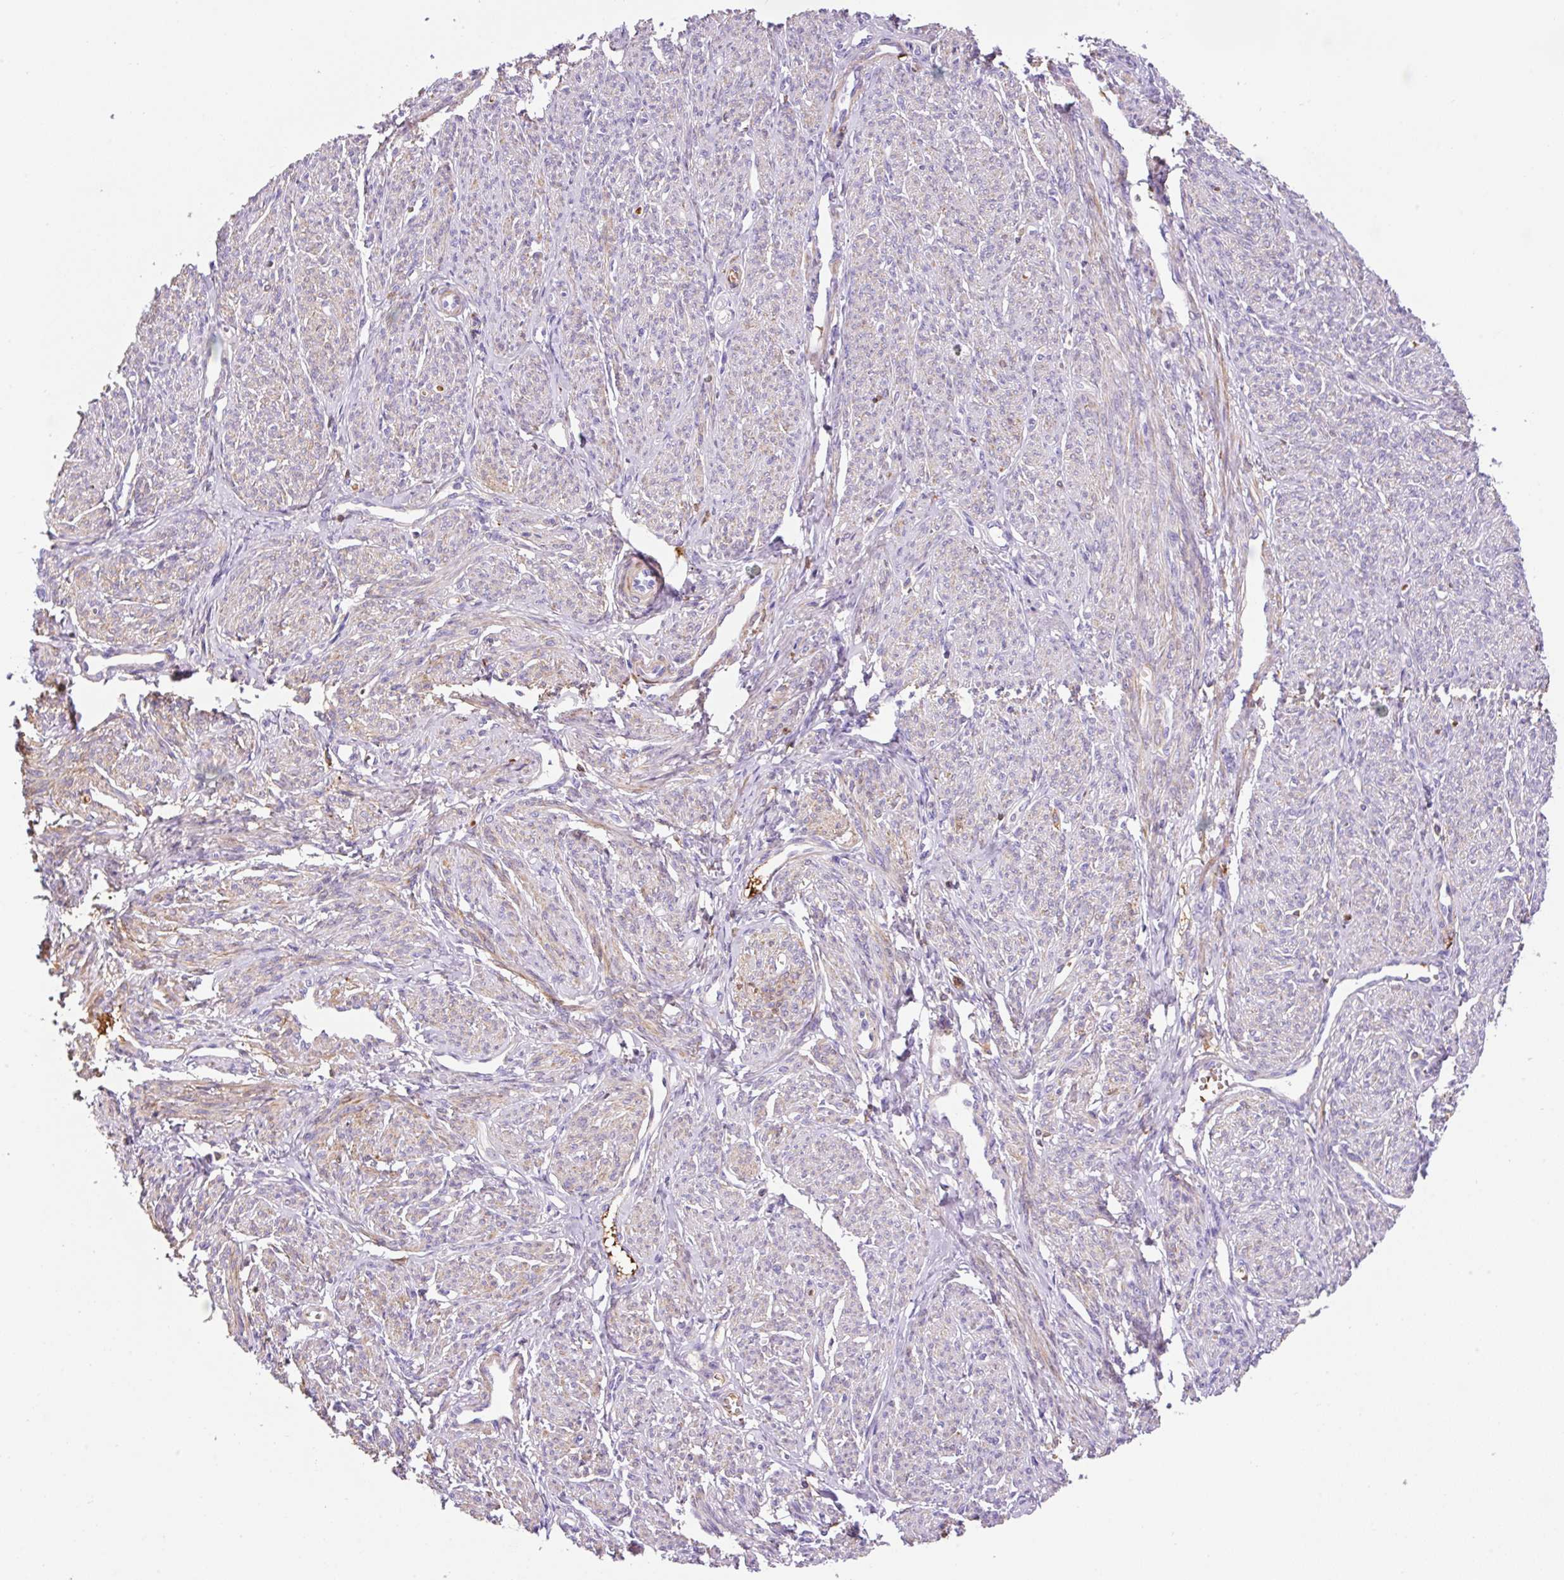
{"staining": {"intensity": "moderate", "quantity": "25%-75%", "location": "cytoplasmic/membranous"}, "tissue": "smooth muscle", "cell_type": "Smooth muscle cells", "image_type": "normal", "snomed": [{"axis": "morphology", "description": "Normal tissue, NOS"}, {"axis": "topography", "description": "Smooth muscle"}], "caption": "The histopathology image exhibits immunohistochemical staining of benign smooth muscle. There is moderate cytoplasmic/membranous expression is appreciated in approximately 25%-75% of smooth muscle cells. (brown staining indicates protein expression, while blue staining denotes nuclei).", "gene": "TDRD15", "patient": {"sex": "female", "age": 65}}